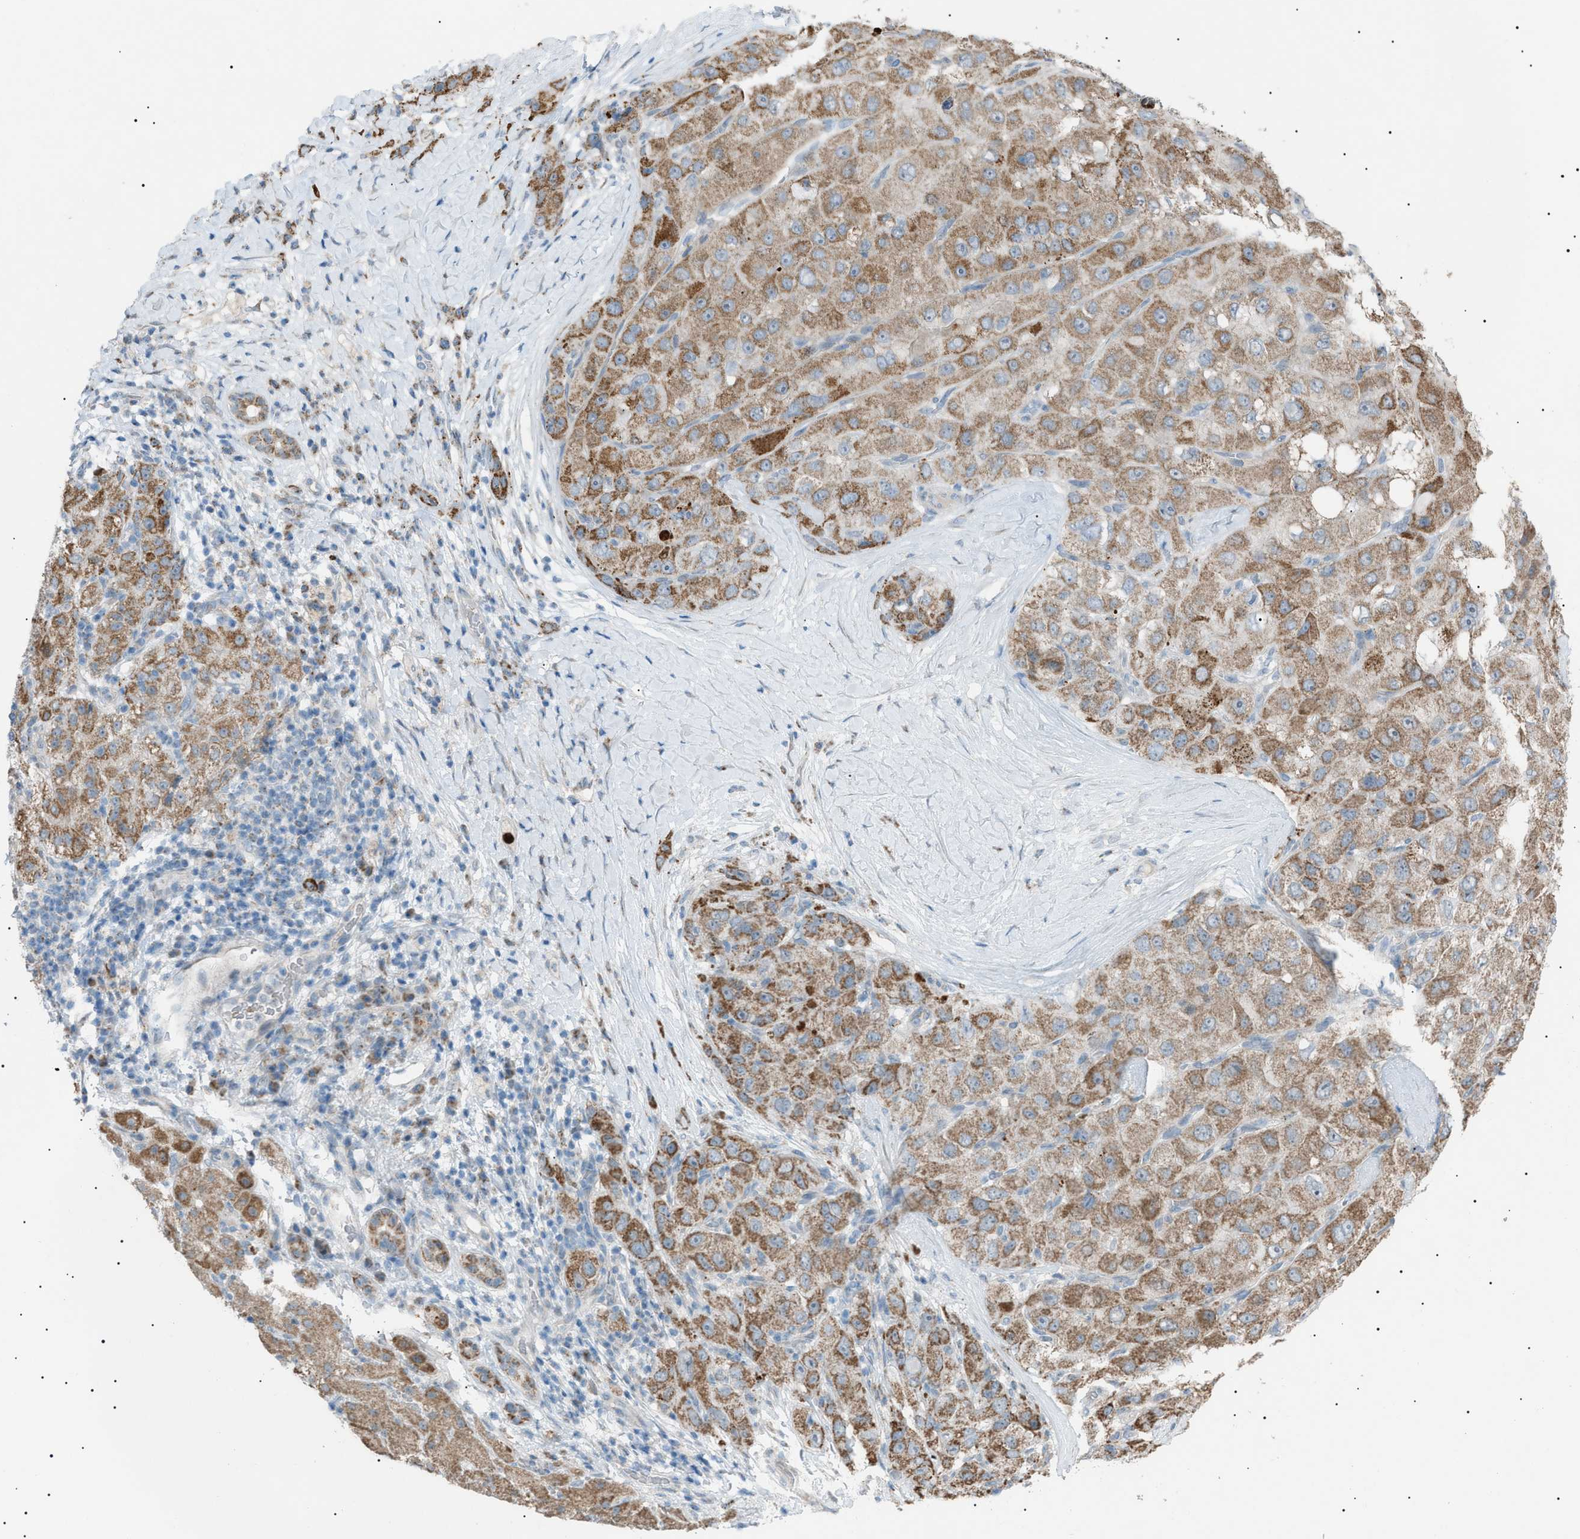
{"staining": {"intensity": "negative", "quantity": "none", "location": "none"}, "tissue": "liver cancer", "cell_type": "Tumor cells", "image_type": "cancer", "snomed": [{"axis": "morphology", "description": "Carcinoma, Hepatocellular, NOS"}, {"axis": "topography", "description": "Liver"}], "caption": "Immunohistochemical staining of human liver cancer exhibits no significant positivity in tumor cells.", "gene": "ZNF516", "patient": {"sex": "male", "age": 80}}